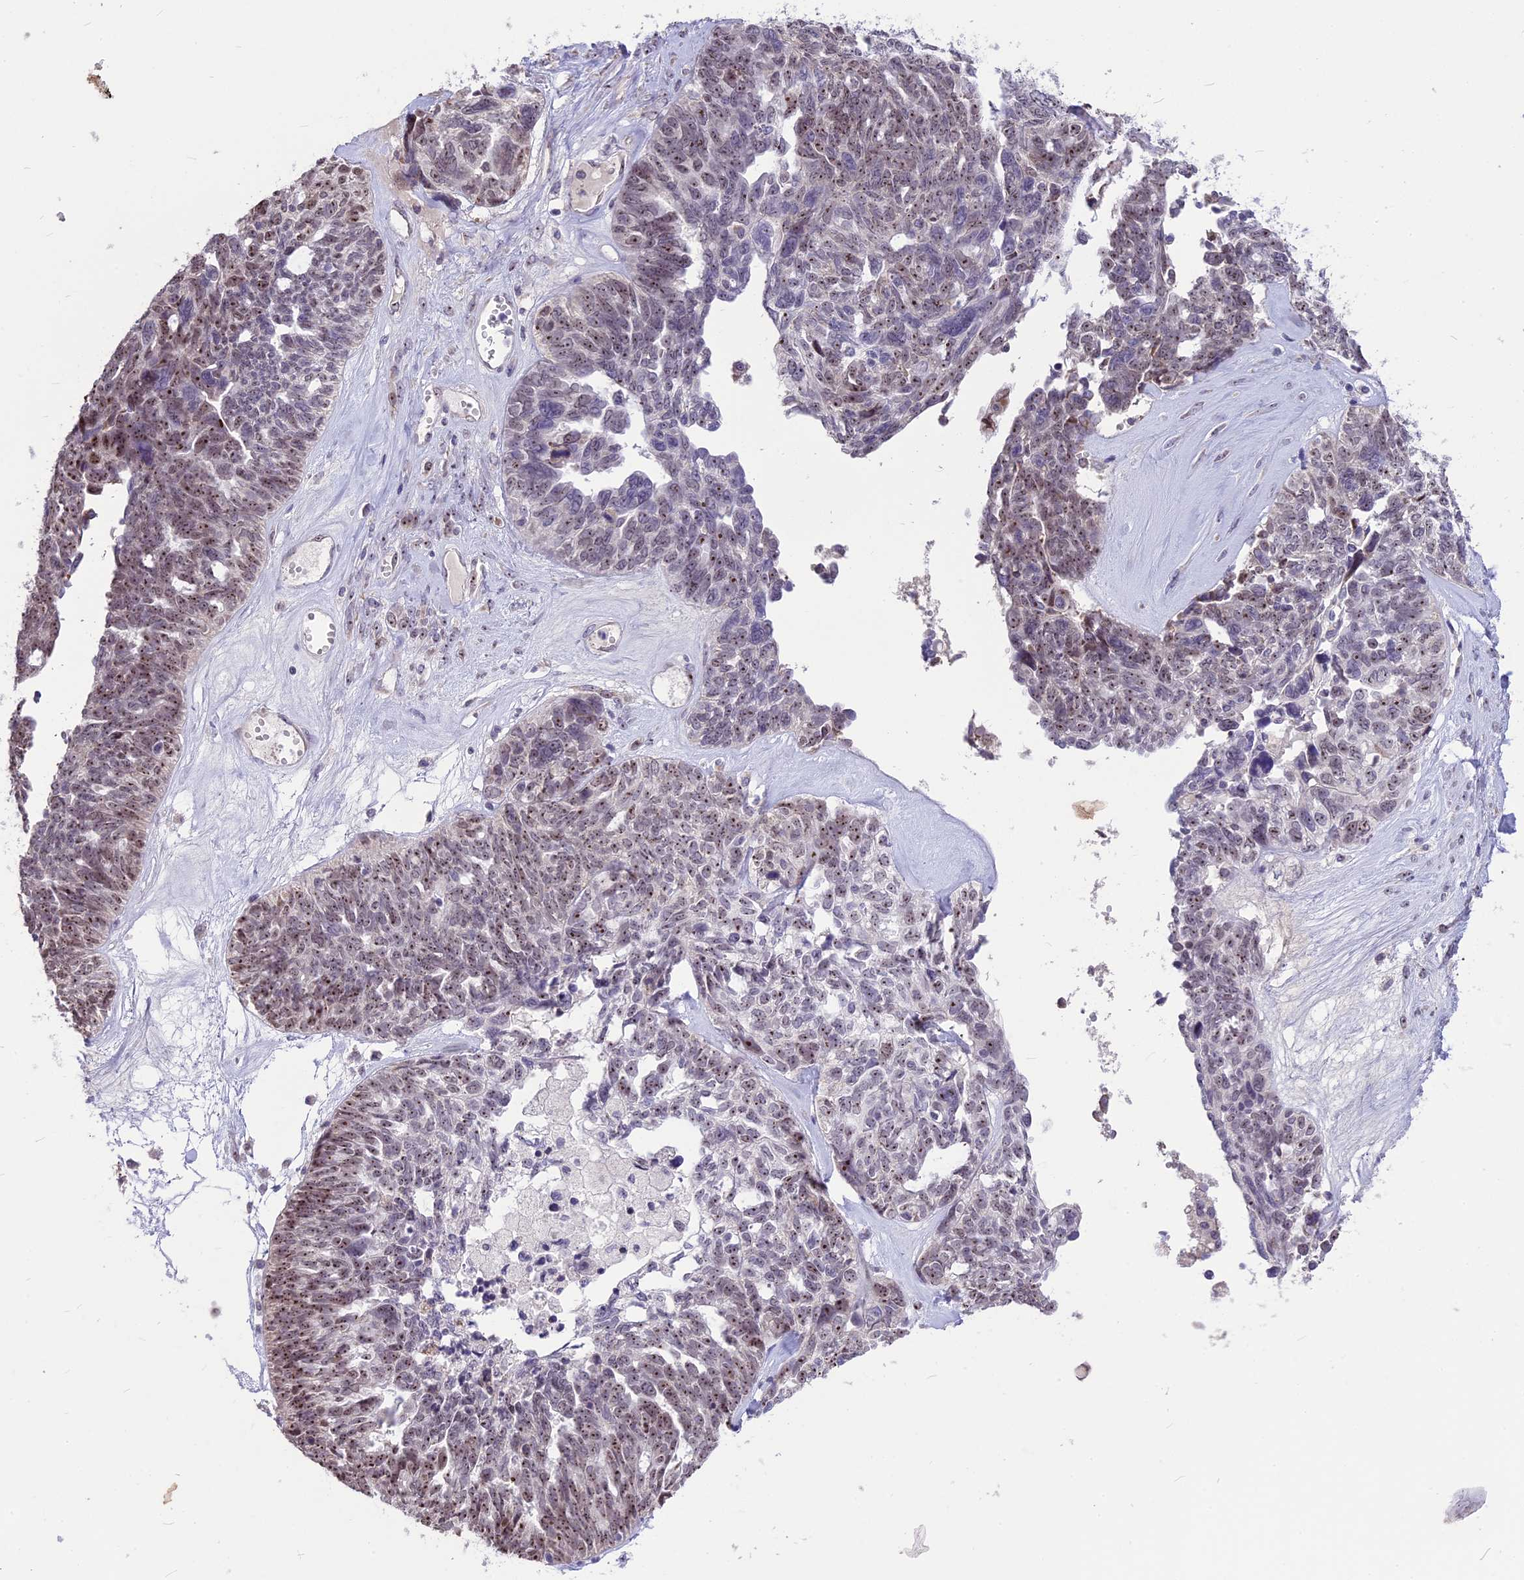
{"staining": {"intensity": "moderate", "quantity": "25%-75%", "location": "nuclear"}, "tissue": "ovarian cancer", "cell_type": "Tumor cells", "image_type": "cancer", "snomed": [{"axis": "morphology", "description": "Cystadenocarcinoma, serous, NOS"}, {"axis": "topography", "description": "Ovary"}], "caption": "Immunohistochemistry (IHC) photomicrograph of human ovarian cancer stained for a protein (brown), which reveals medium levels of moderate nuclear staining in approximately 25%-75% of tumor cells.", "gene": "CMSS1", "patient": {"sex": "female", "age": 79}}